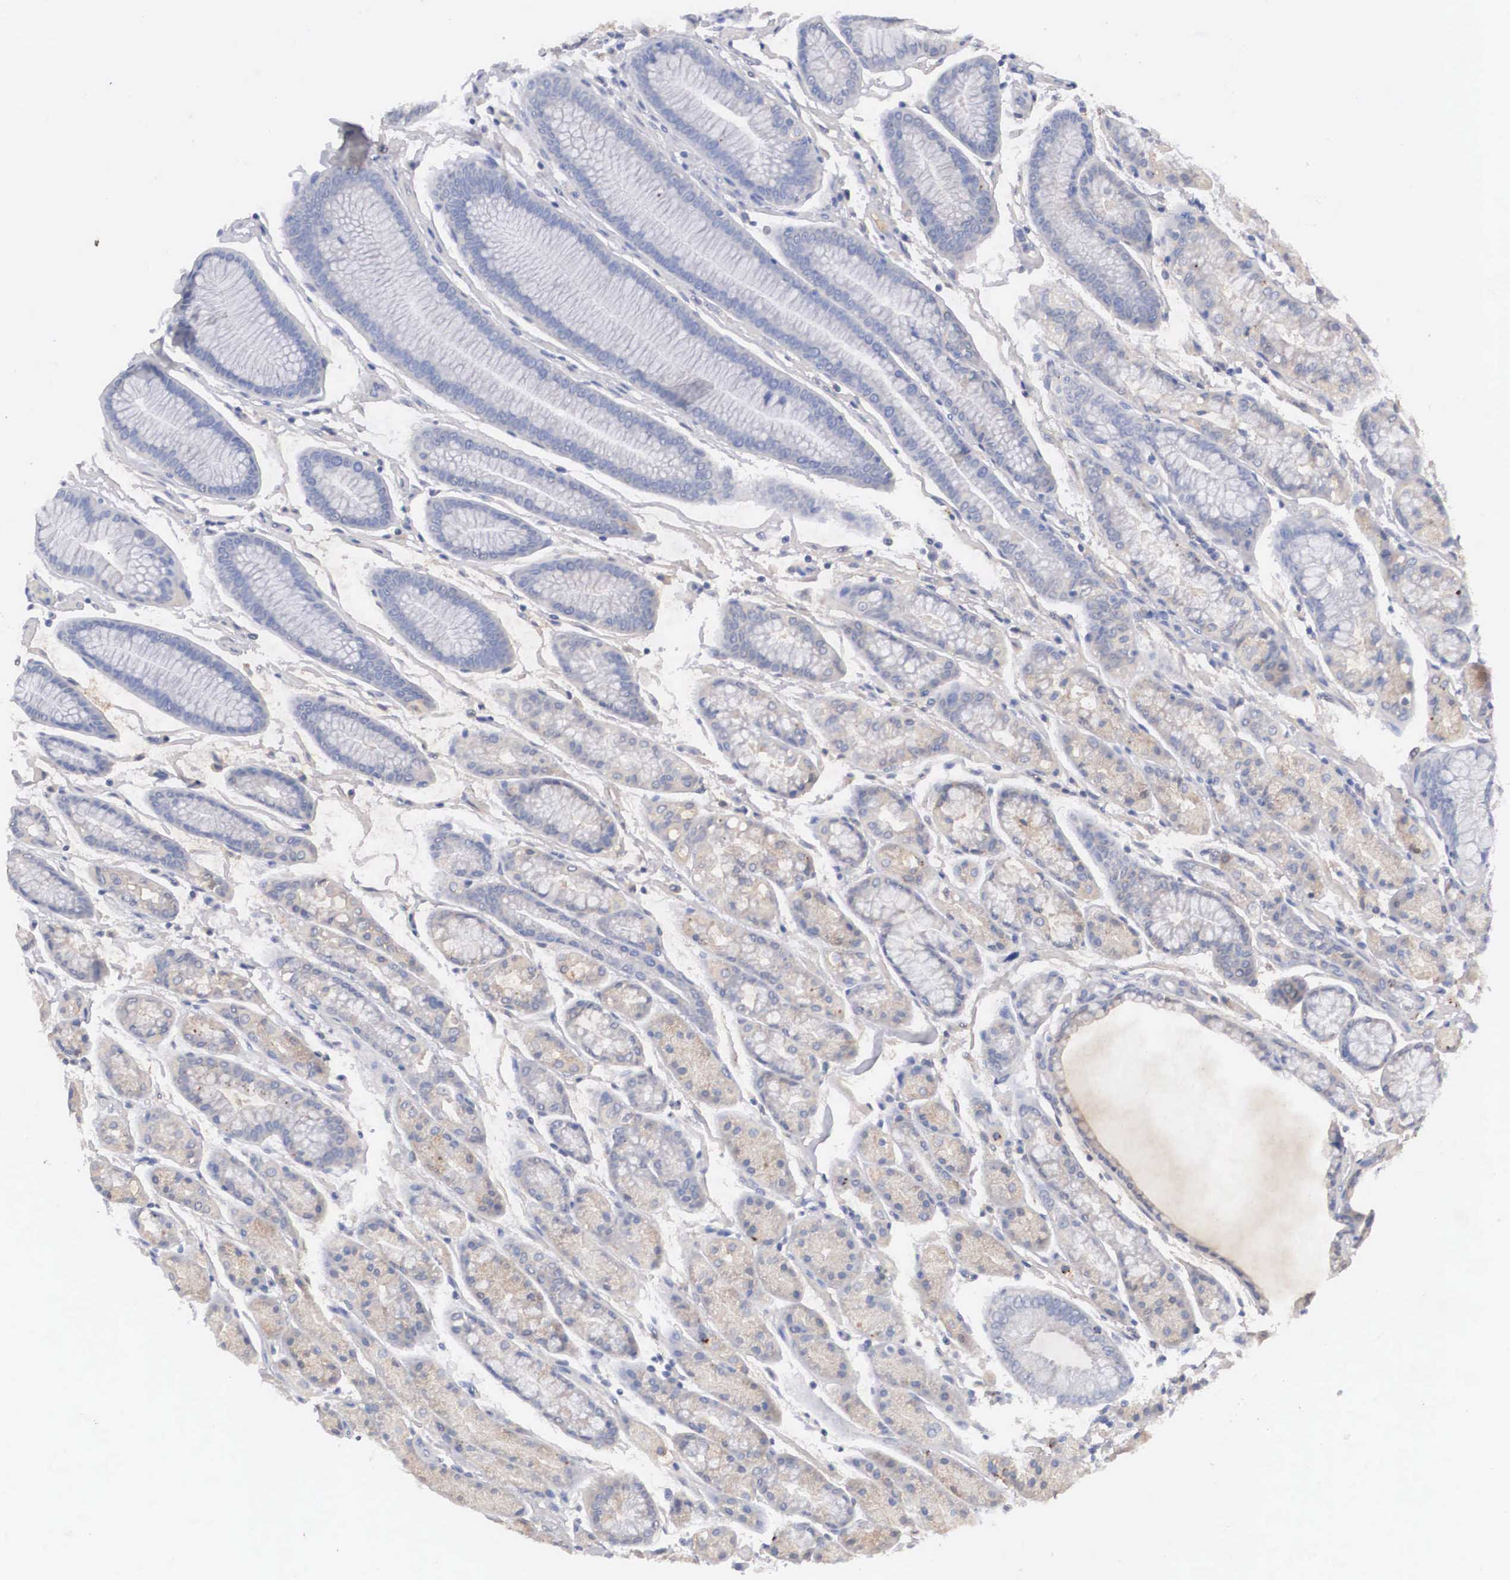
{"staining": {"intensity": "weak", "quantity": ">75%", "location": "cytoplasmic/membranous"}, "tissue": "stomach", "cell_type": "Glandular cells", "image_type": "normal", "snomed": [{"axis": "morphology", "description": "Normal tissue, NOS"}, {"axis": "topography", "description": "Stomach, upper"}], "caption": "Unremarkable stomach was stained to show a protein in brown. There is low levels of weak cytoplasmic/membranous expression in approximately >75% of glandular cells.", "gene": "ABHD4", "patient": {"sex": "male", "age": 72}}